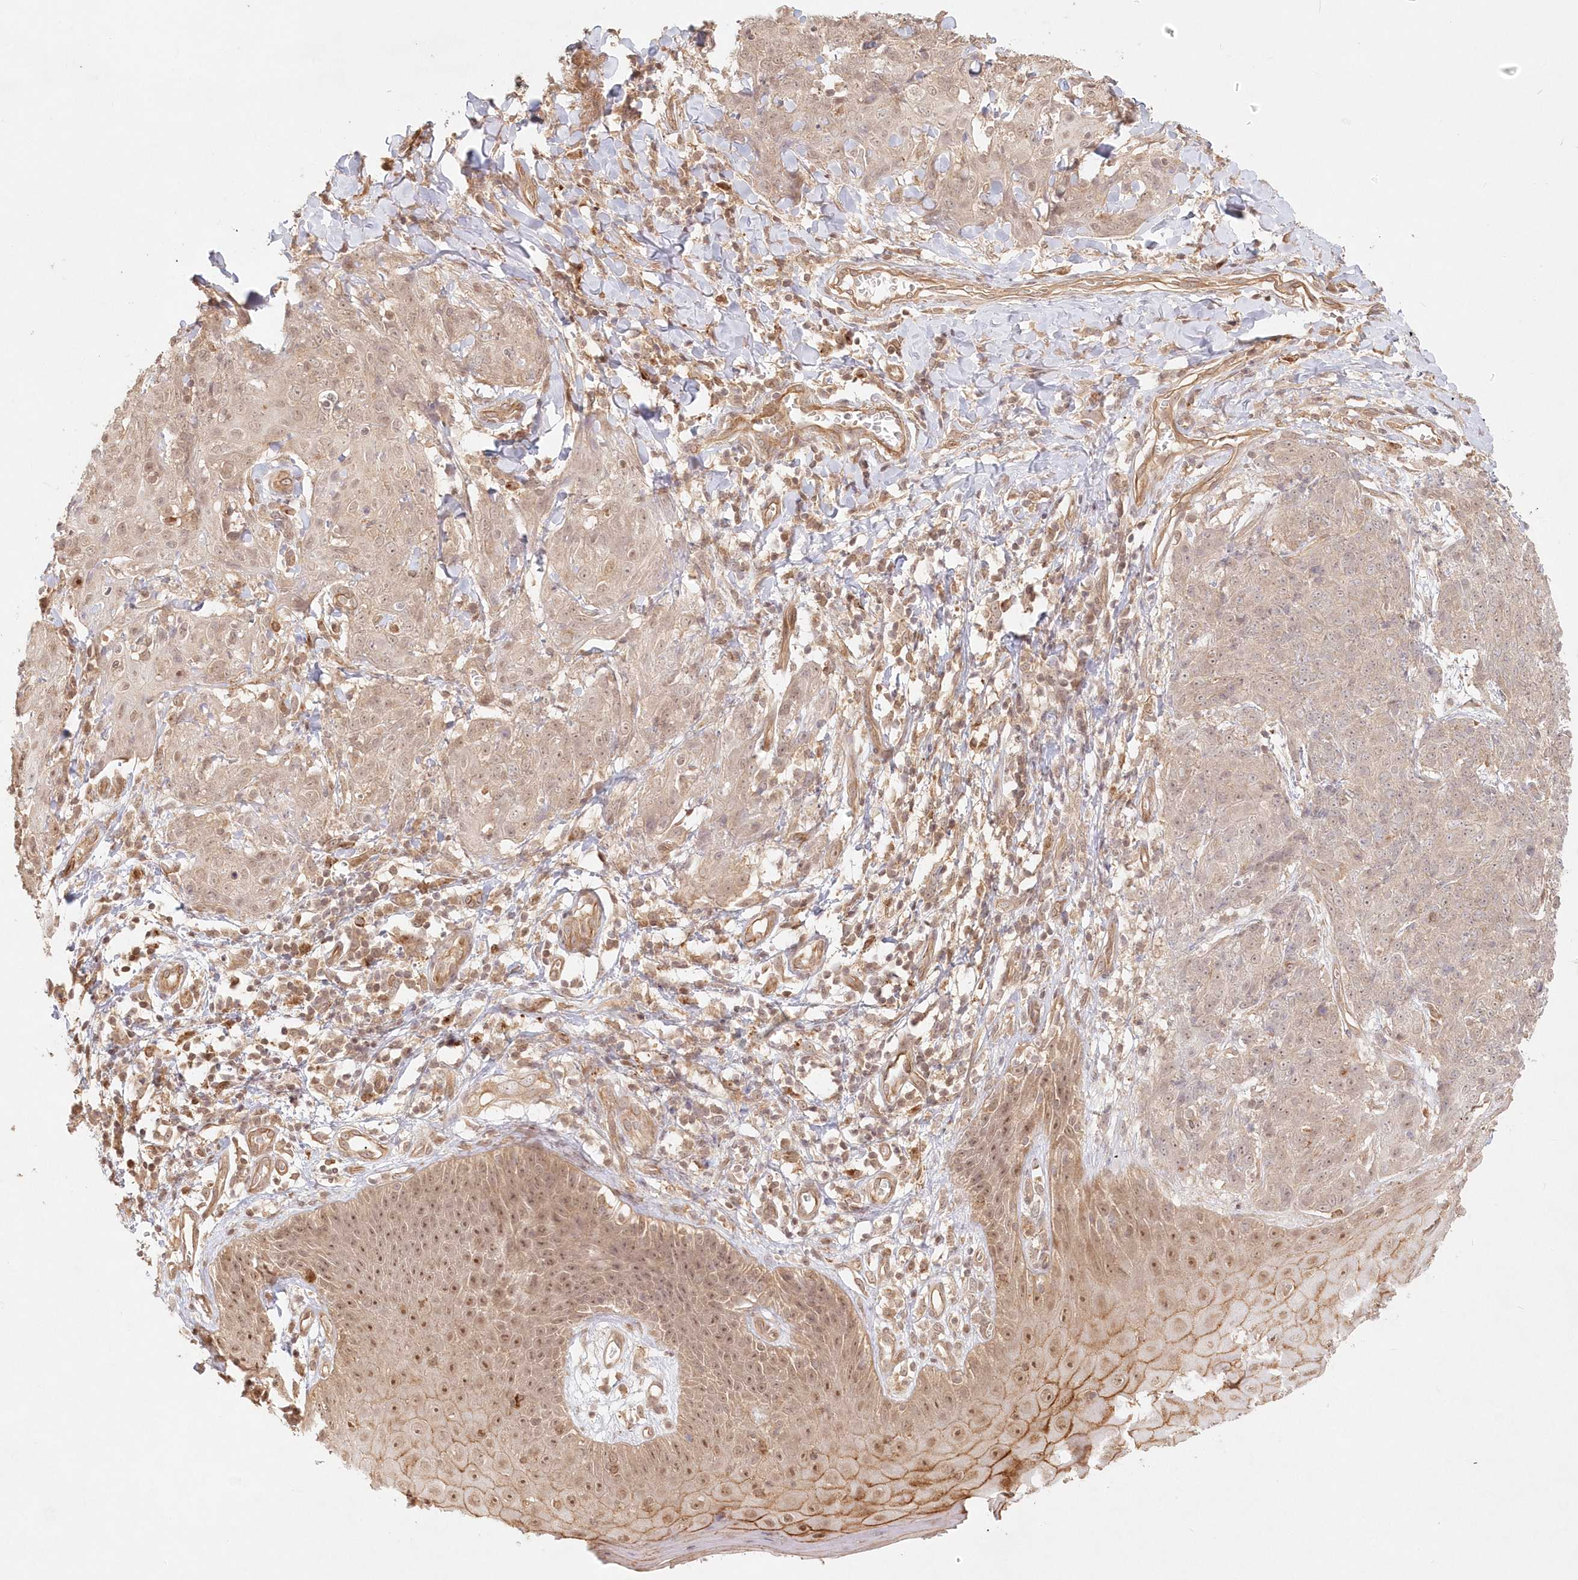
{"staining": {"intensity": "weak", "quantity": ">75%", "location": "cytoplasmic/membranous,nuclear"}, "tissue": "skin cancer", "cell_type": "Tumor cells", "image_type": "cancer", "snomed": [{"axis": "morphology", "description": "Squamous cell carcinoma, NOS"}, {"axis": "topography", "description": "Skin"}, {"axis": "topography", "description": "Vulva"}], "caption": "Tumor cells demonstrate weak cytoplasmic/membranous and nuclear expression in approximately >75% of cells in skin squamous cell carcinoma.", "gene": "KIAA0232", "patient": {"sex": "female", "age": 85}}